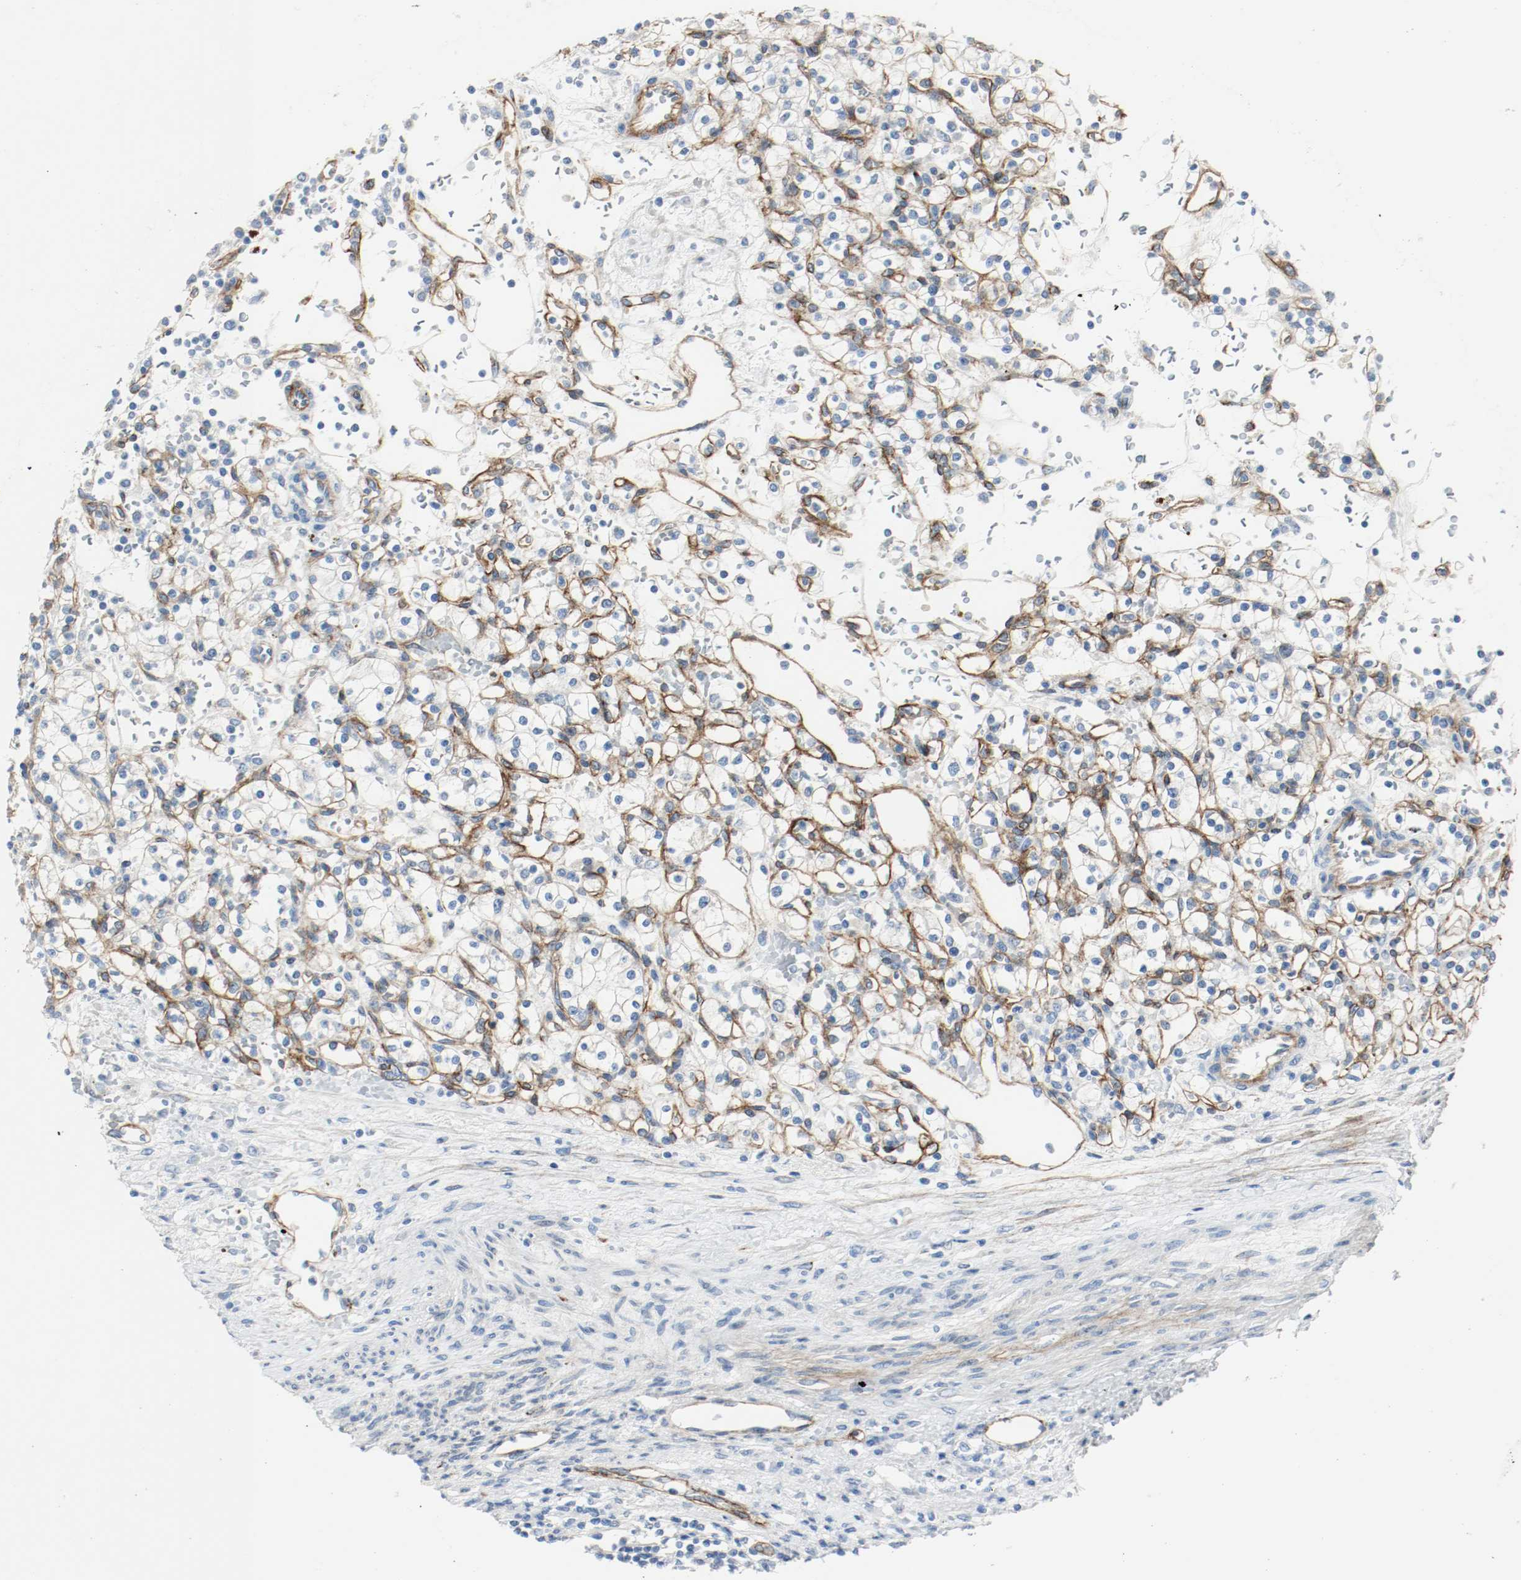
{"staining": {"intensity": "negative", "quantity": "none", "location": "none"}, "tissue": "renal cancer", "cell_type": "Tumor cells", "image_type": "cancer", "snomed": [{"axis": "morphology", "description": "Normal tissue, NOS"}, {"axis": "morphology", "description": "Adenocarcinoma, NOS"}, {"axis": "topography", "description": "Kidney"}], "caption": "Renal cancer (adenocarcinoma) was stained to show a protein in brown. There is no significant staining in tumor cells.", "gene": "LAMB1", "patient": {"sex": "female", "age": 55}}